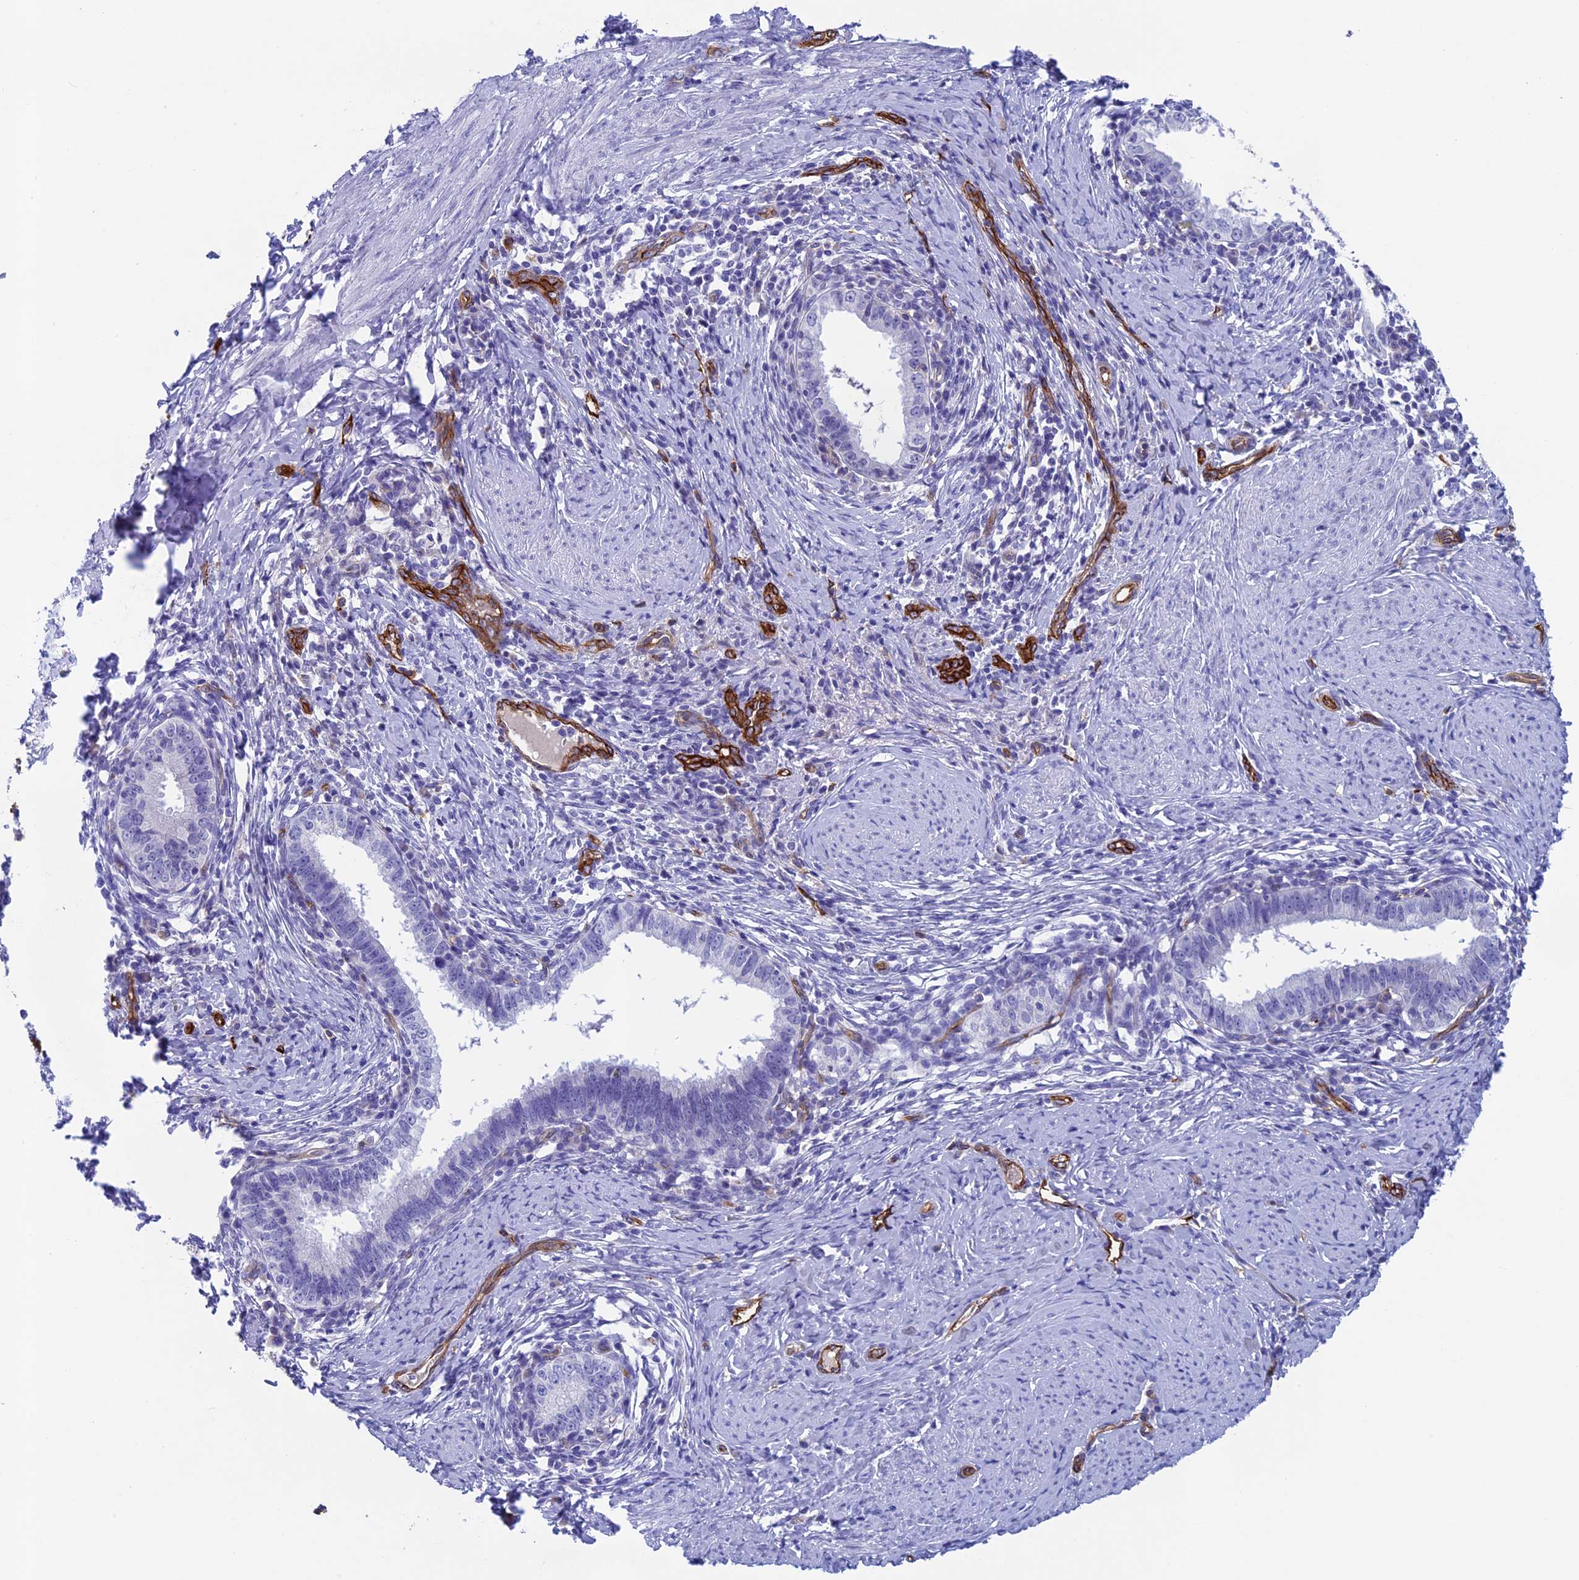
{"staining": {"intensity": "negative", "quantity": "none", "location": "none"}, "tissue": "cervical cancer", "cell_type": "Tumor cells", "image_type": "cancer", "snomed": [{"axis": "morphology", "description": "Adenocarcinoma, NOS"}, {"axis": "topography", "description": "Cervix"}], "caption": "High power microscopy photomicrograph of an immunohistochemistry (IHC) histopathology image of cervical cancer (adenocarcinoma), revealing no significant staining in tumor cells.", "gene": "INSYN1", "patient": {"sex": "female", "age": 36}}